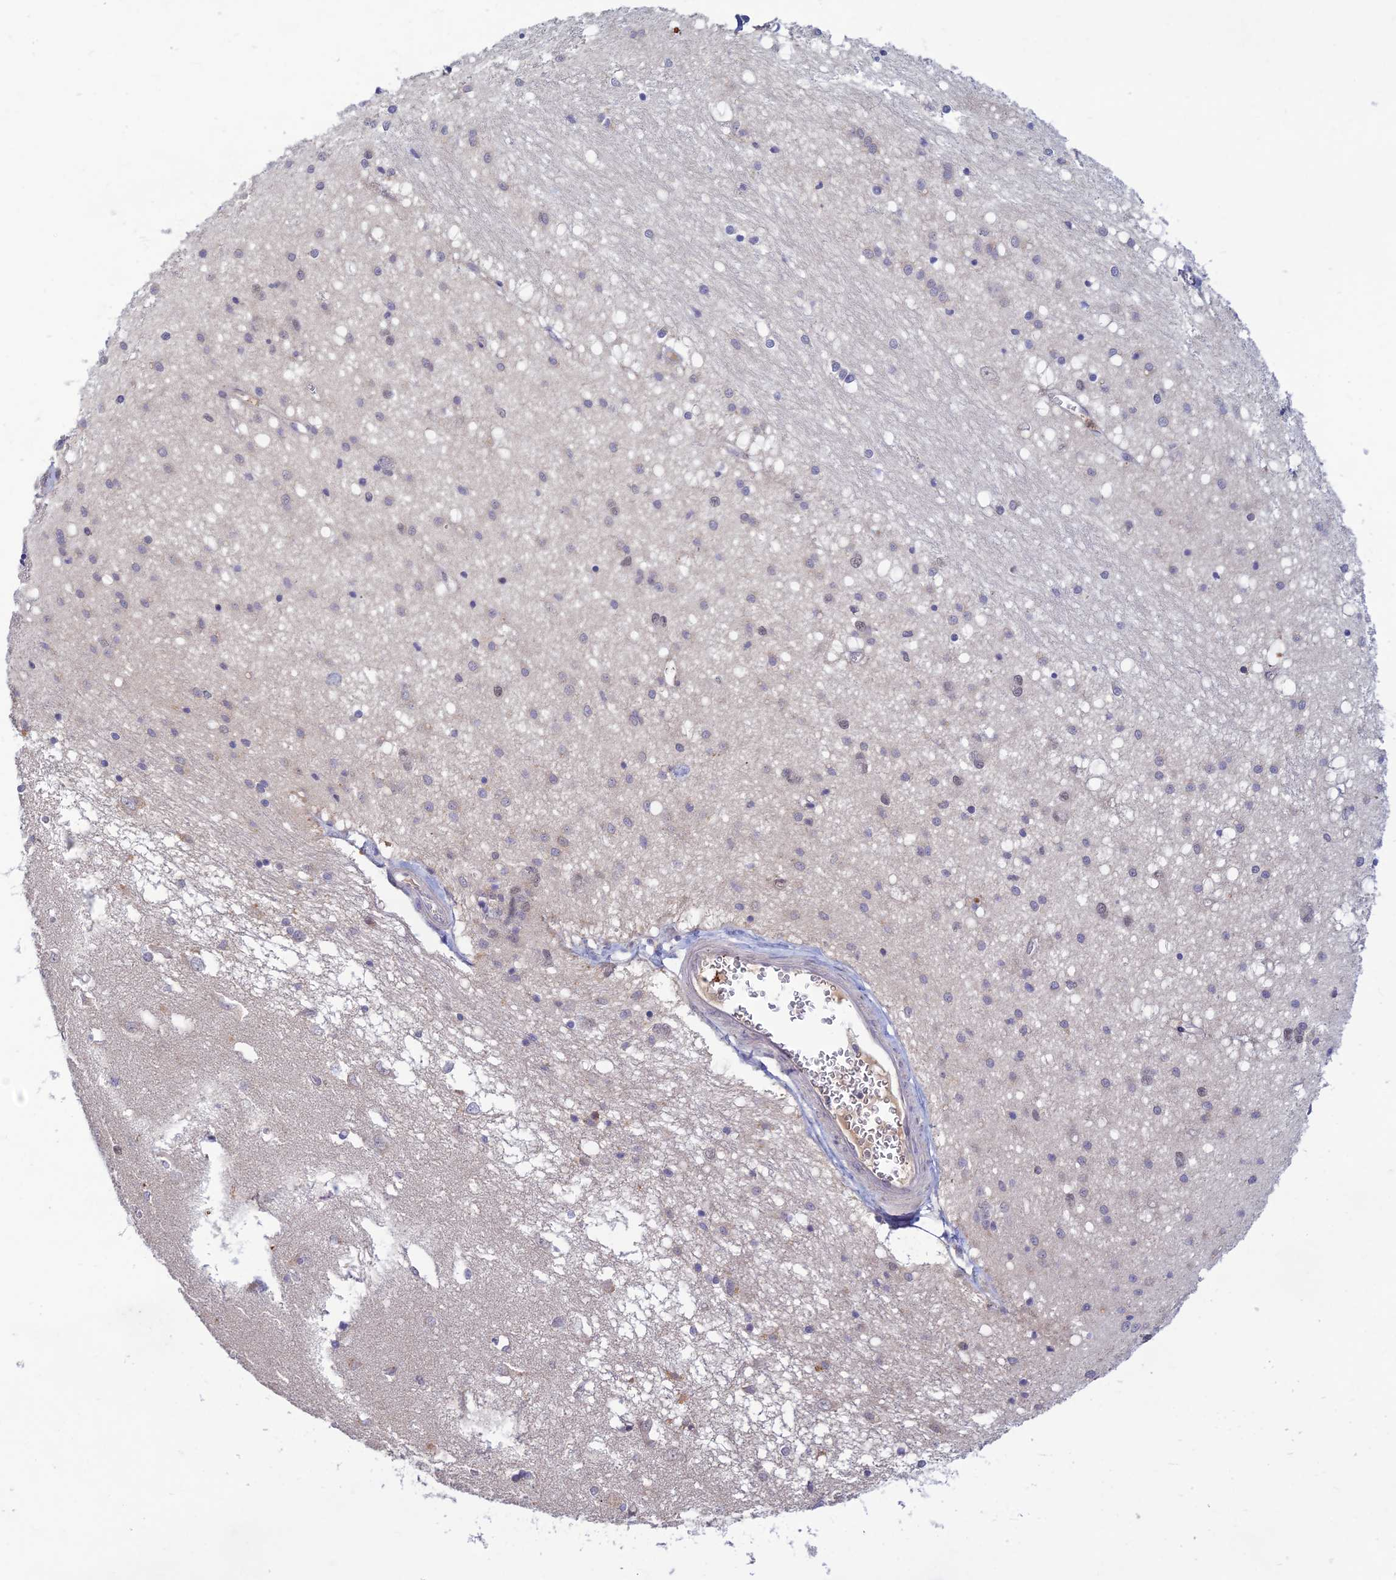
{"staining": {"intensity": "negative", "quantity": "none", "location": "none"}, "tissue": "caudate", "cell_type": "Glial cells", "image_type": "normal", "snomed": [{"axis": "morphology", "description": "Normal tissue, NOS"}, {"axis": "topography", "description": "Lateral ventricle wall"}], "caption": "DAB (3,3'-diaminobenzidine) immunohistochemical staining of normal human caudate demonstrates no significant expression in glial cells.", "gene": "FASTKD5", "patient": {"sex": "male", "age": 37}}